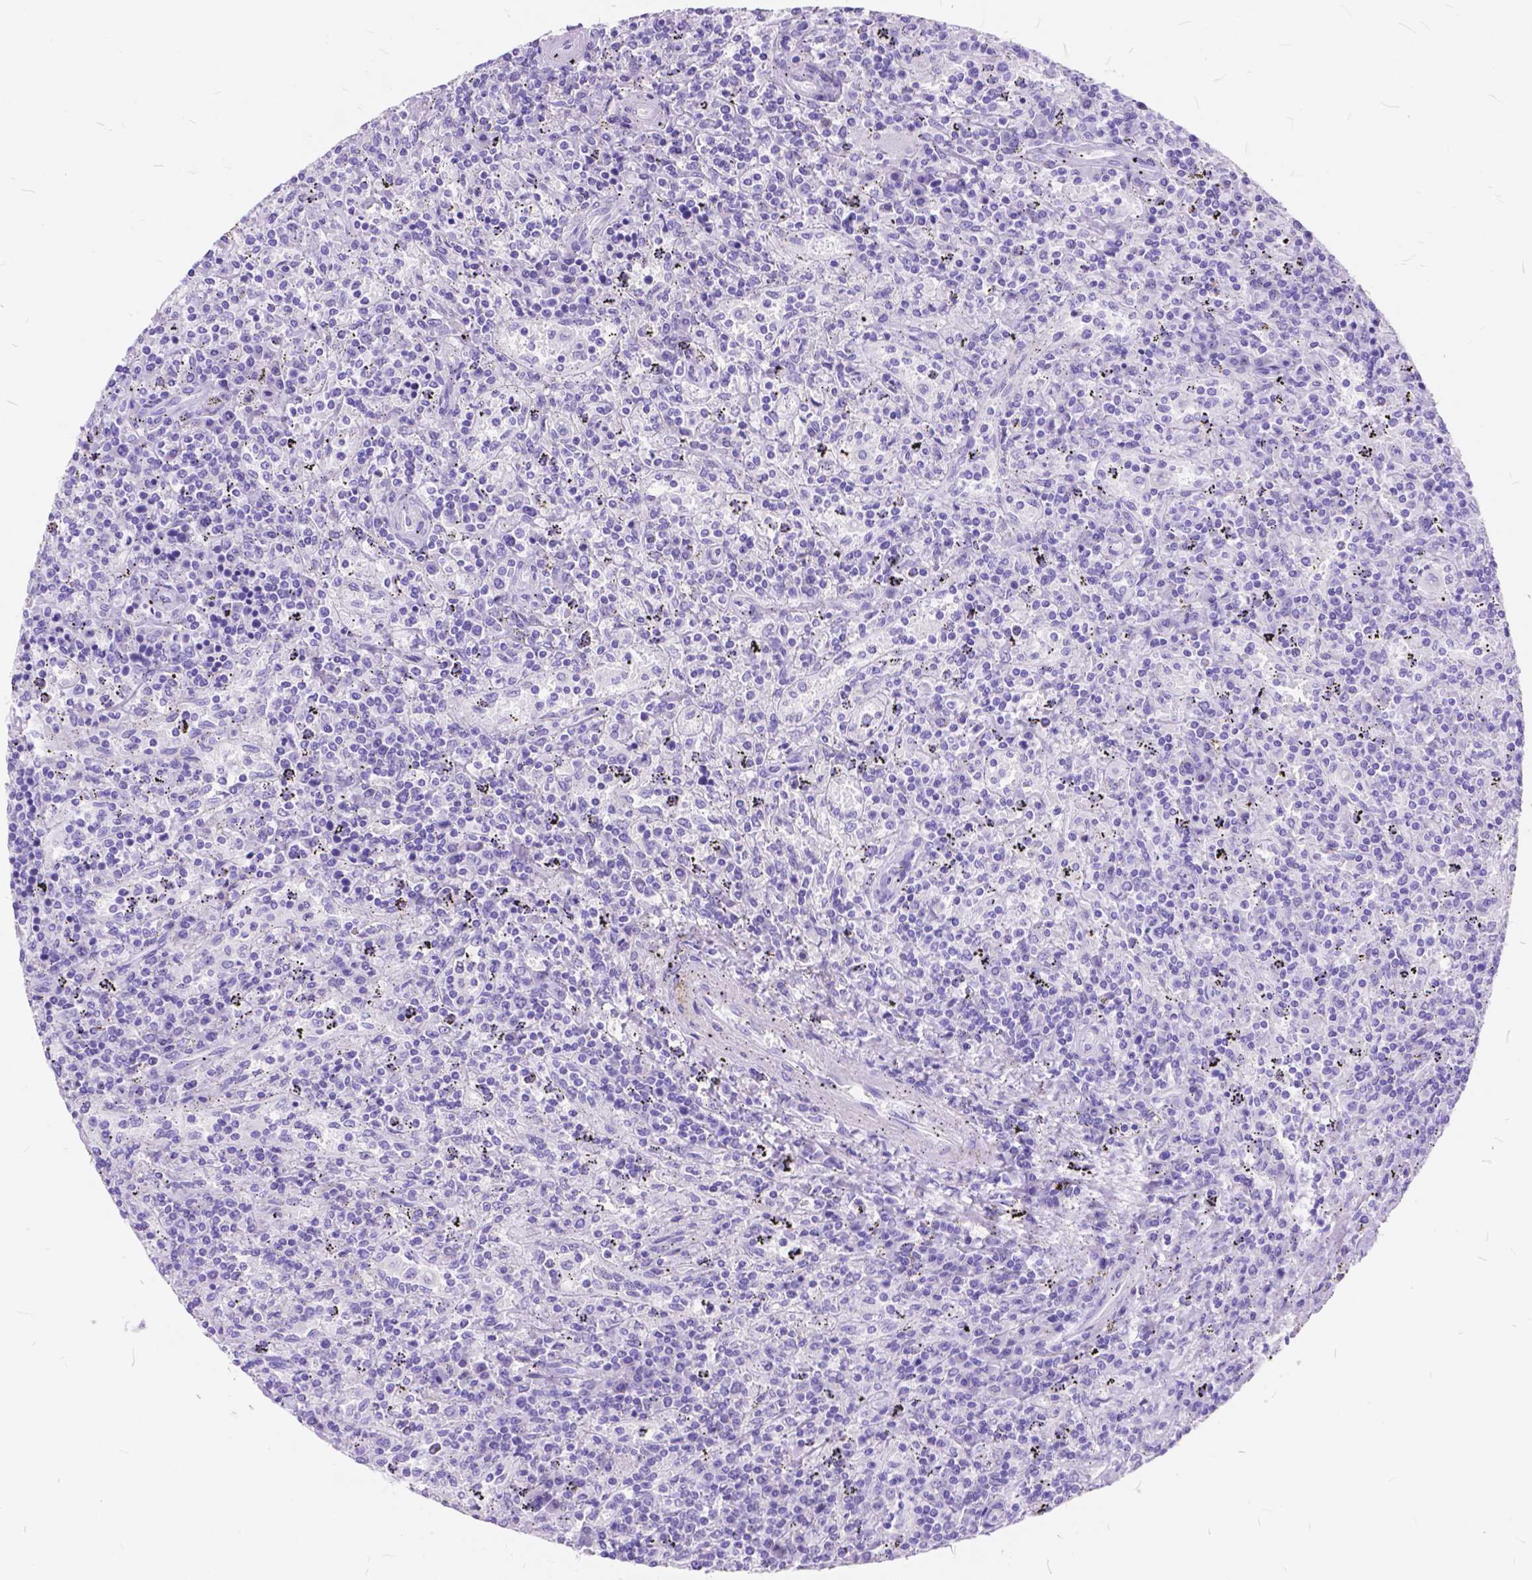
{"staining": {"intensity": "negative", "quantity": "none", "location": "none"}, "tissue": "lymphoma", "cell_type": "Tumor cells", "image_type": "cancer", "snomed": [{"axis": "morphology", "description": "Malignant lymphoma, non-Hodgkin's type, Low grade"}, {"axis": "topography", "description": "Spleen"}], "caption": "DAB immunohistochemical staining of low-grade malignant lymphoma, non-Hodgkin's type reveals no significant expression in tumor cells.", "gene": "FOXL2", "patient": {"sex": "male", "age": 62}}